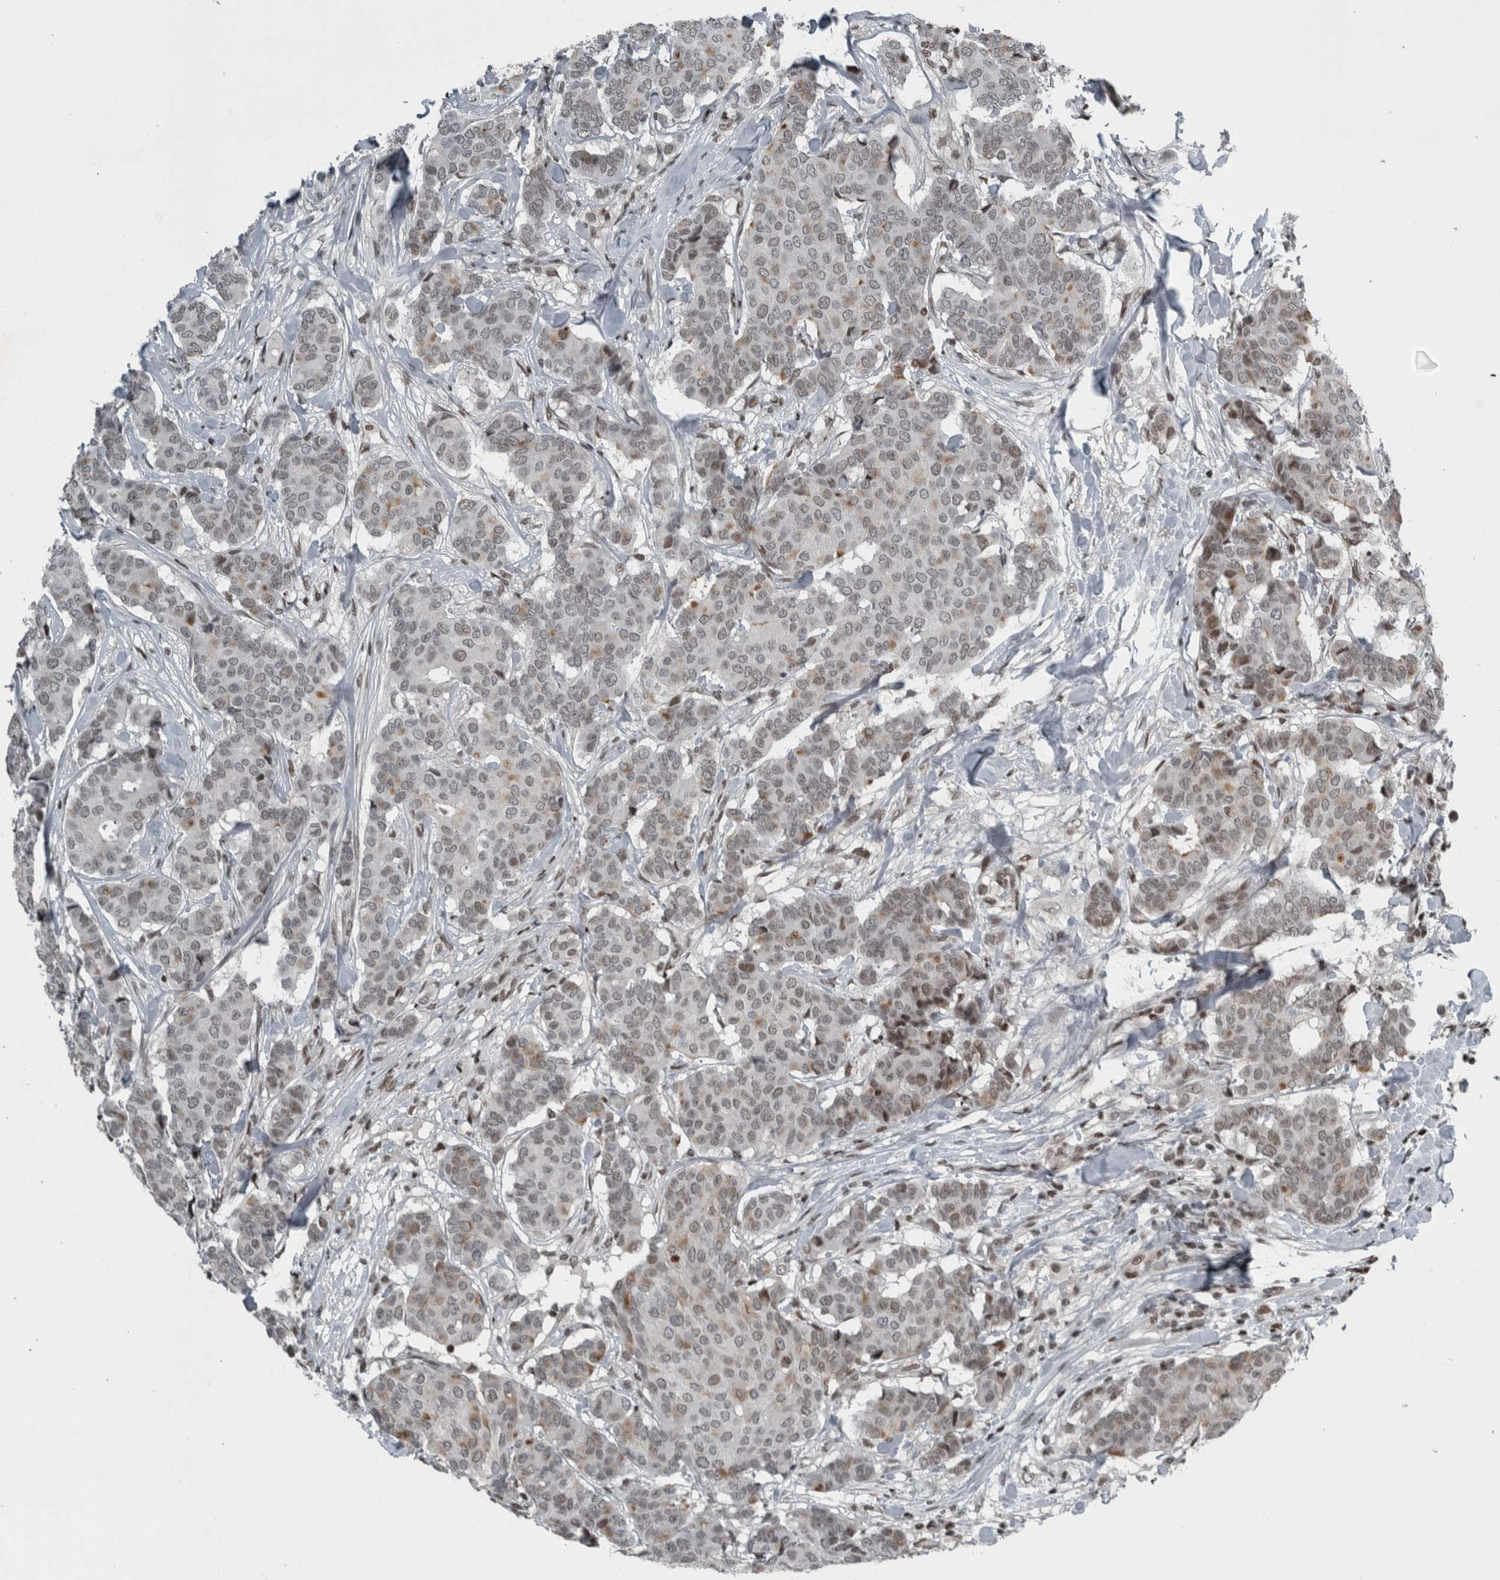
{"staining": {"intensity": "weak", "quantity": ">75%", "location": "cytoplasmic/membranous,nuclear"}, "tissue": "breast cancer", "cell_type": "Tumor cells", "image_type": "cancer", "snomed": [{"axis": "morphology", "description": "Duct carcinoma"}, {"axis": "topography", "description": "Breast"}], "caption": "Immunohistochemistry micrograph of neoplastic tissue: breast cancer (invasive ductal carcinoma) stained using IHC exhibits low levels of weak protein expression localized specifically in the cytoplasmic/membranous and nuclear of tumor cells, appearing as a cytoplasmic/membranous and nuclear brown color.", "gene": "UNC50", "patient": {"sex": "female", "age": 75}}